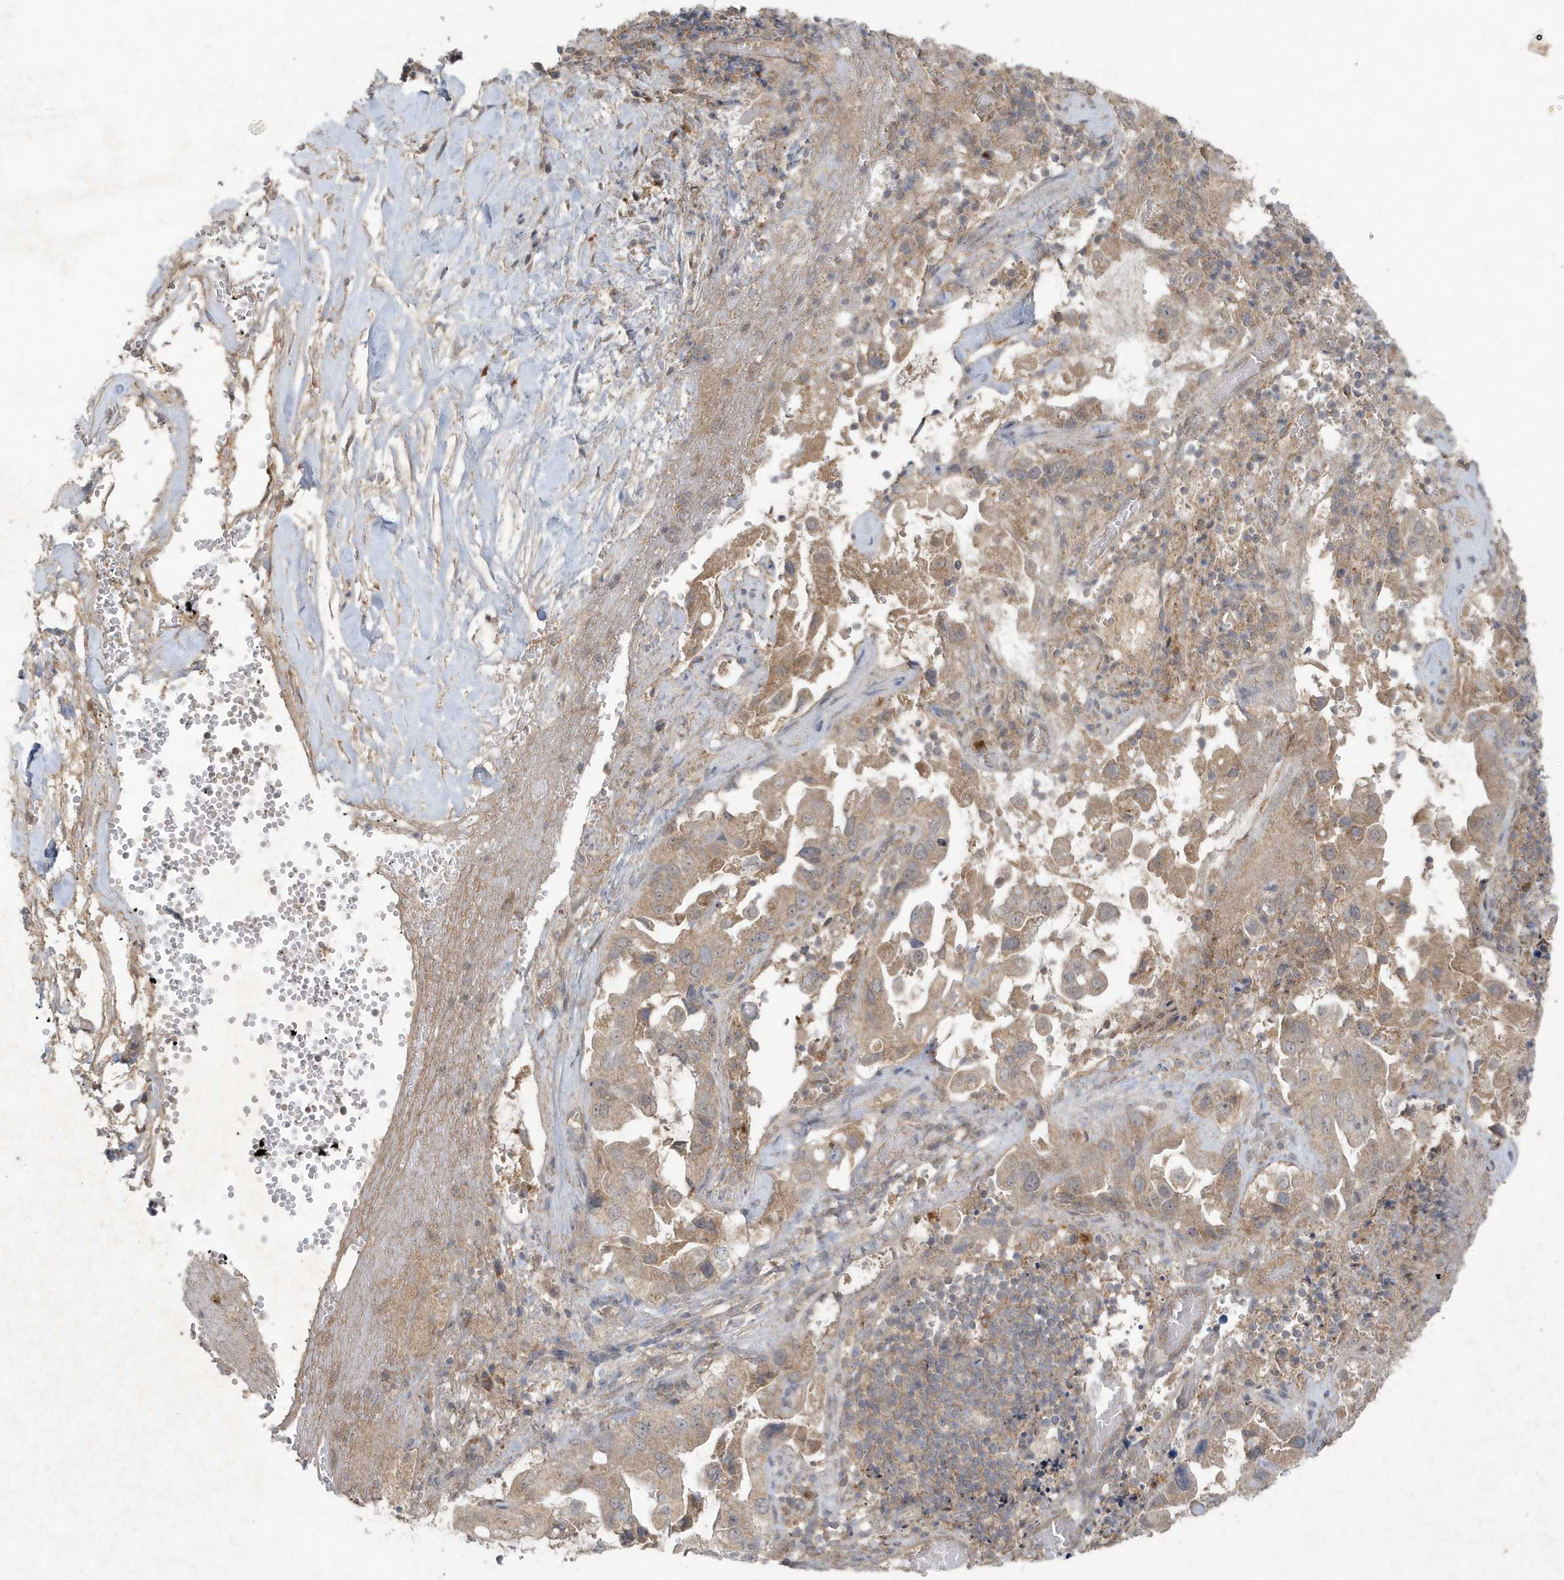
{"staining": {"intensity": "moderate", "quantity": ">75%", "location": "cytoplasmic/membranous"}, "tissue": "pancreatic cancer", "cell_type": "Tumor cells", "image_type": "cancer", "snomed": [{"axis": "morphology", "description": "Inflammation, NOS"}, {"axis": "morphology", "description": "Adenocarcinoma, NOS"}, {"axis": "topography", "description": "Pancreas"}], "caption": "Protein expression analysis of pancreatic adenocarcinoma shows moderate cytoplasmic/membranous staining in about >75% of tumor cells. (brown staining indicates protein expression, while blue staining denotes nuclei).", "gene": "C1RL", "patient": {"sex": "female", "age": 56}}